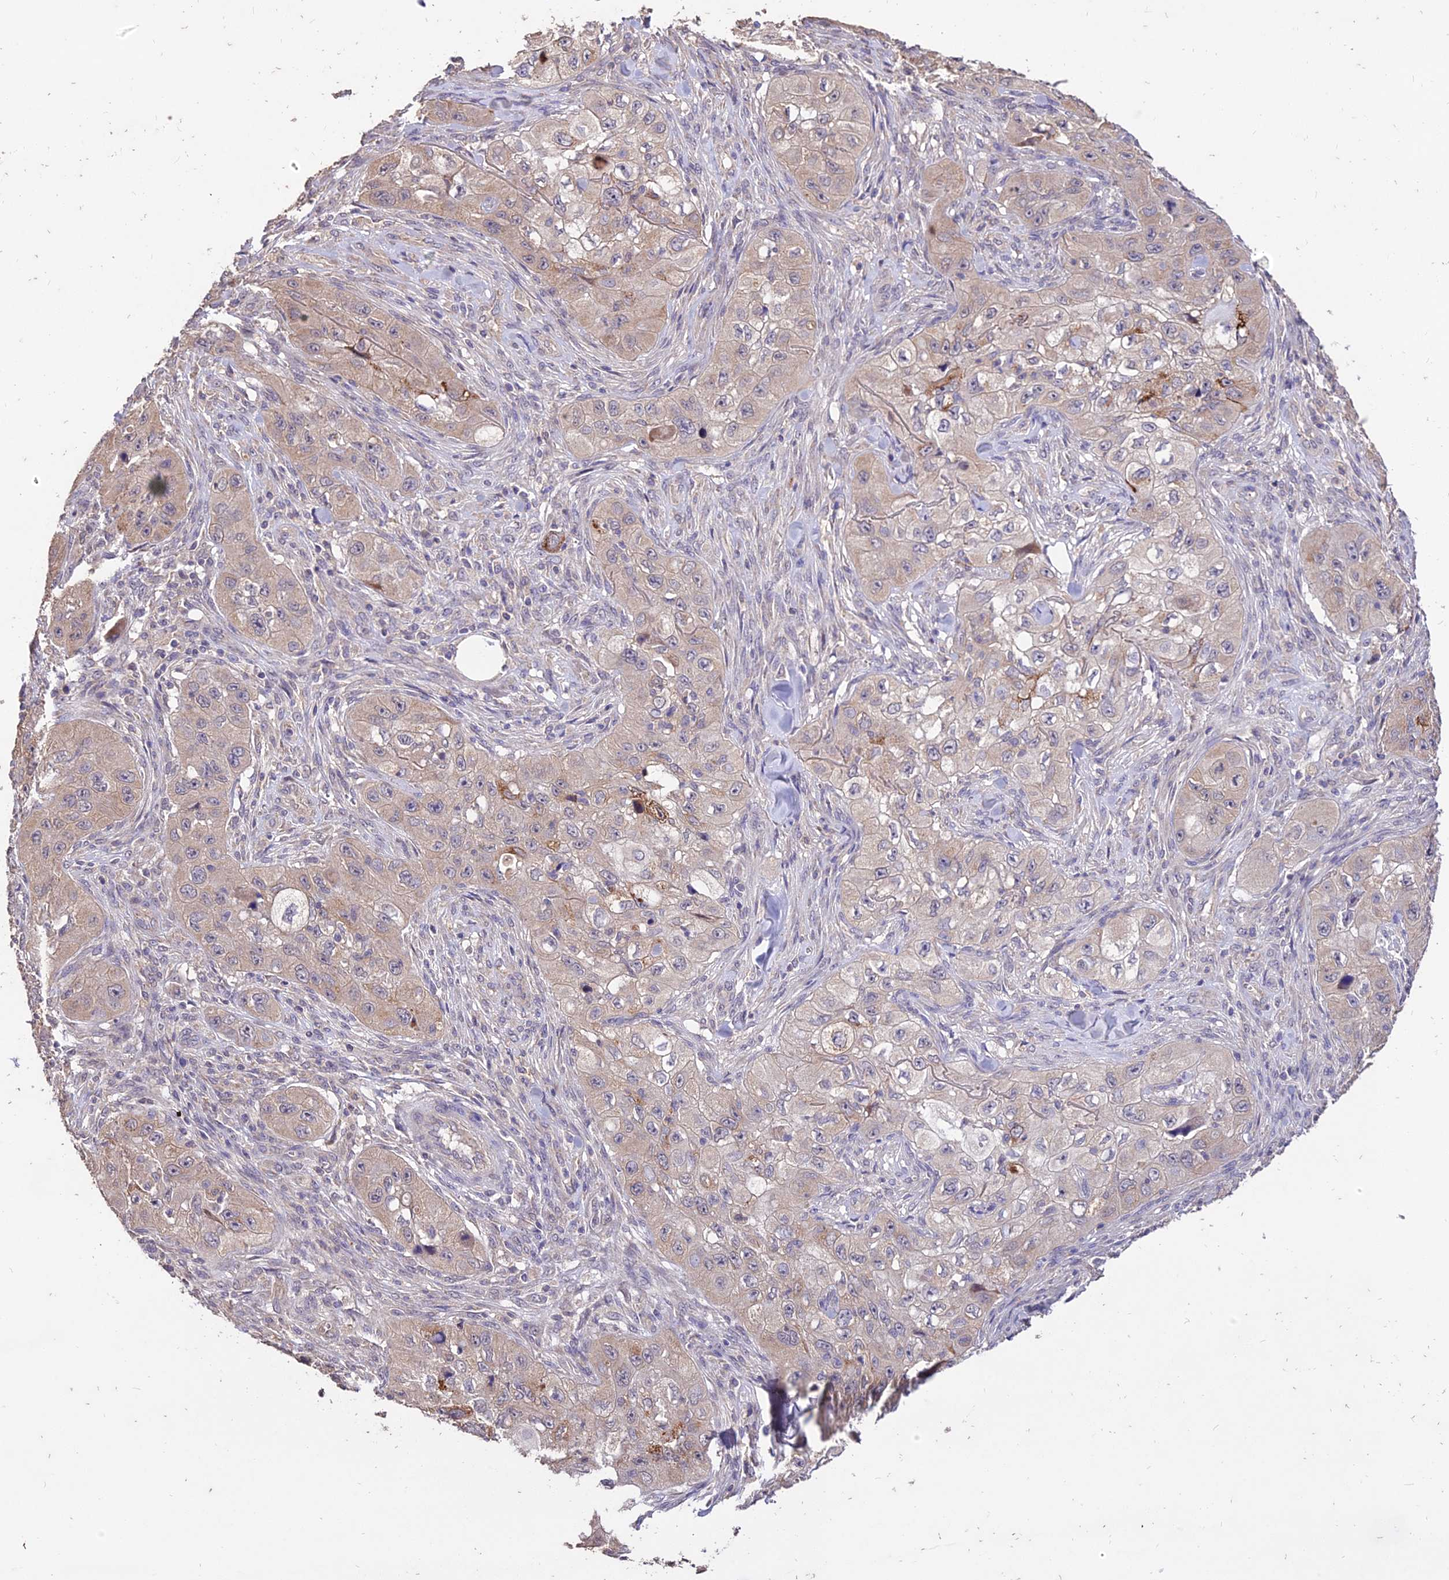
{"staining": {"intensity": "weak", "quantity": "<25%", "location": "cytoplasmic/membranous"}, "tissue": "skin cancer", "cell_type": "Tumor cells", "image_type": "cancer", "snomed": [{"axis": "morphology", "description": "Squamous cell carcinoma, NOS"}, {"axis": "topography", "description": "Skin"}, {"axis": "topography", "description": "Subcutis"}], "caption": "DAB (3,3'-diaminobenzidine) immunohistochemical staining of skin squamous cell carcinoma demonstrates no significant positivity in tumor cells.", "gene": "SDHD", "patient": {"sex": "male", "age": 73}}